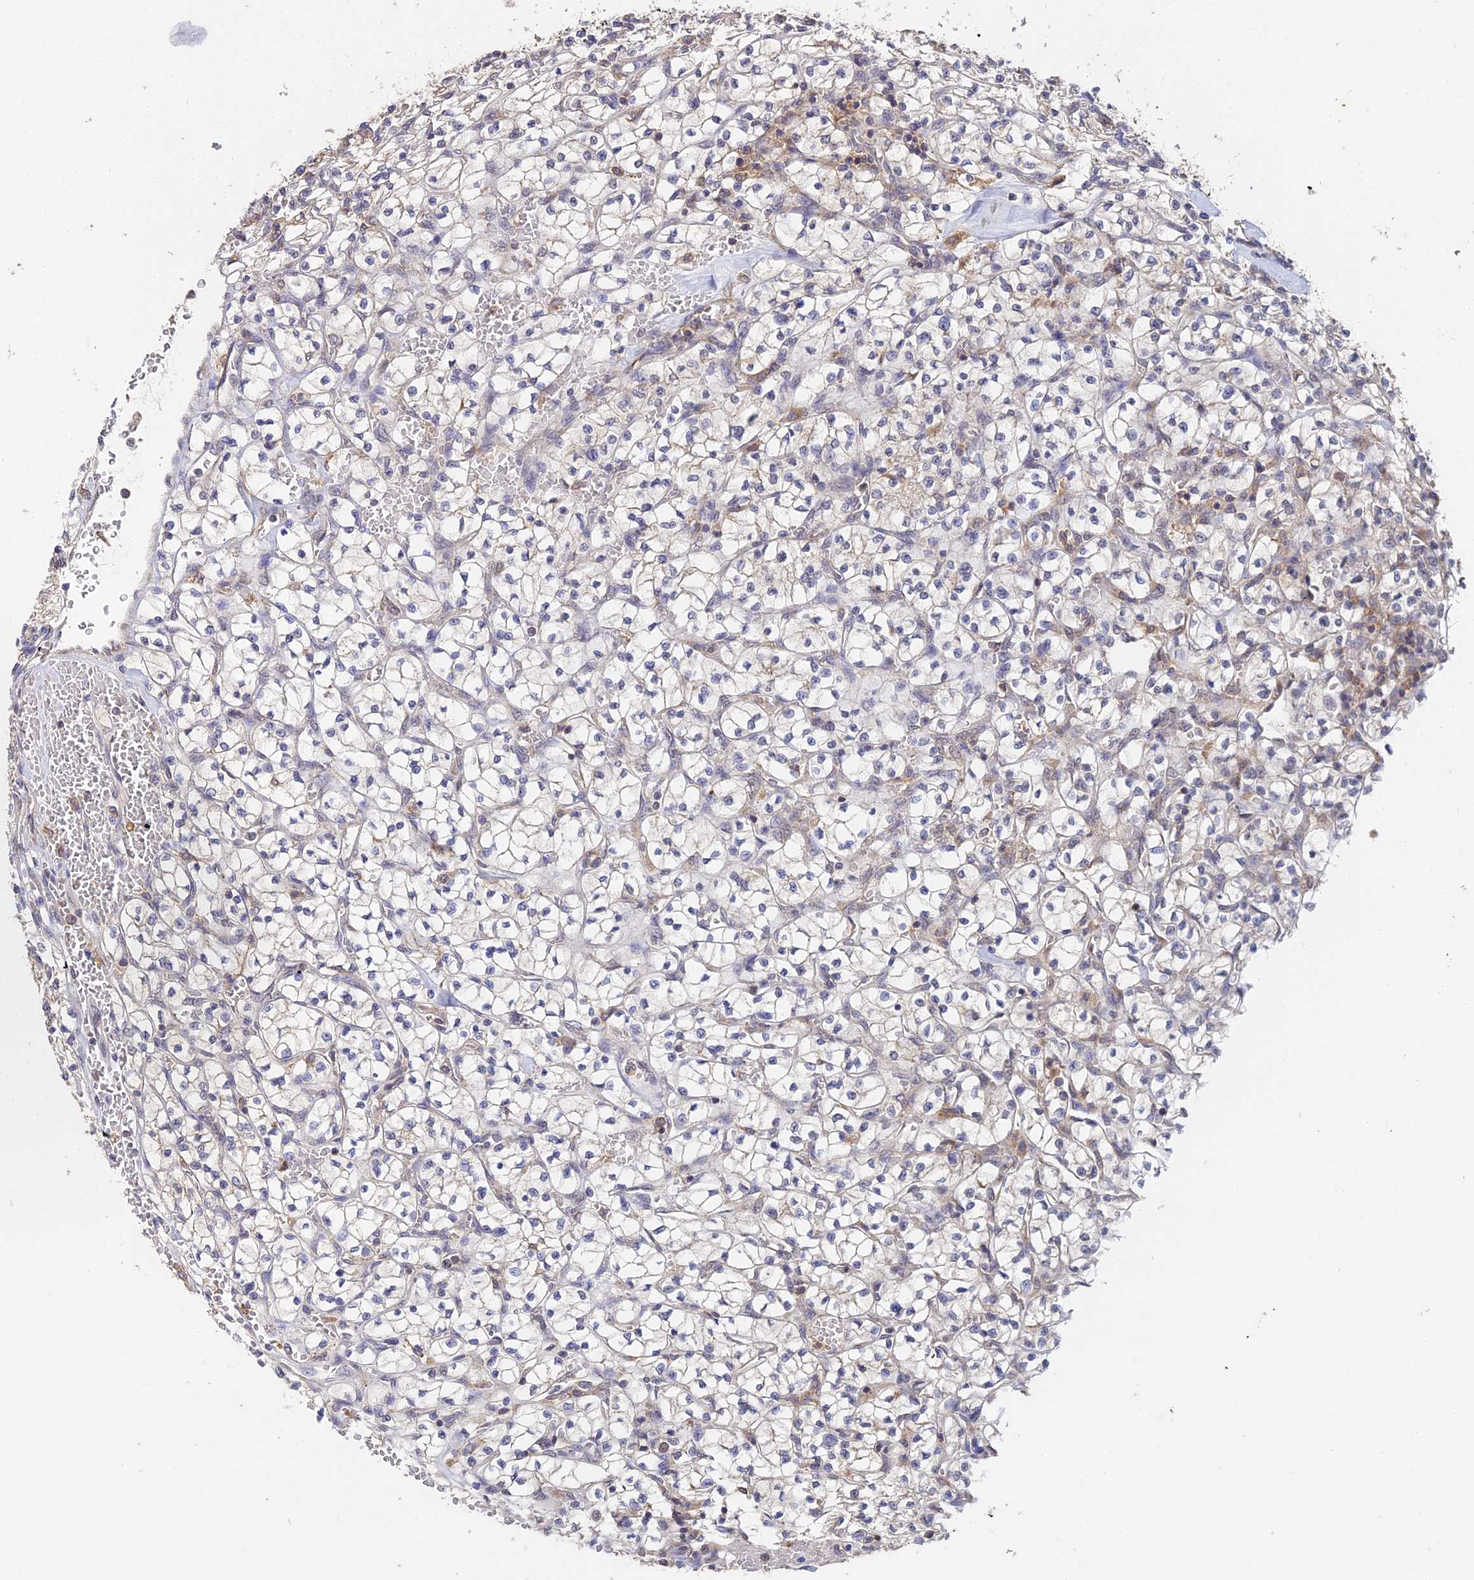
{"staining": {"intensity": "negative", "quantity": "none", "location": "none"}, "tissue": "renal cancer", "cell_type": "Tumor cells", "image_type": "cancer", "snomed": [{"axis": "morphology", "description": "Adenocarcinoma, NOS"}, {"axis": "topography", "description": "Kidney"}], "caption": "Renal cancer was stained to show a protein in brown. There is no significant positivity in tumor cells.", "gene": "TPRX1", "patient": {"sex": "female", "age": 64}}